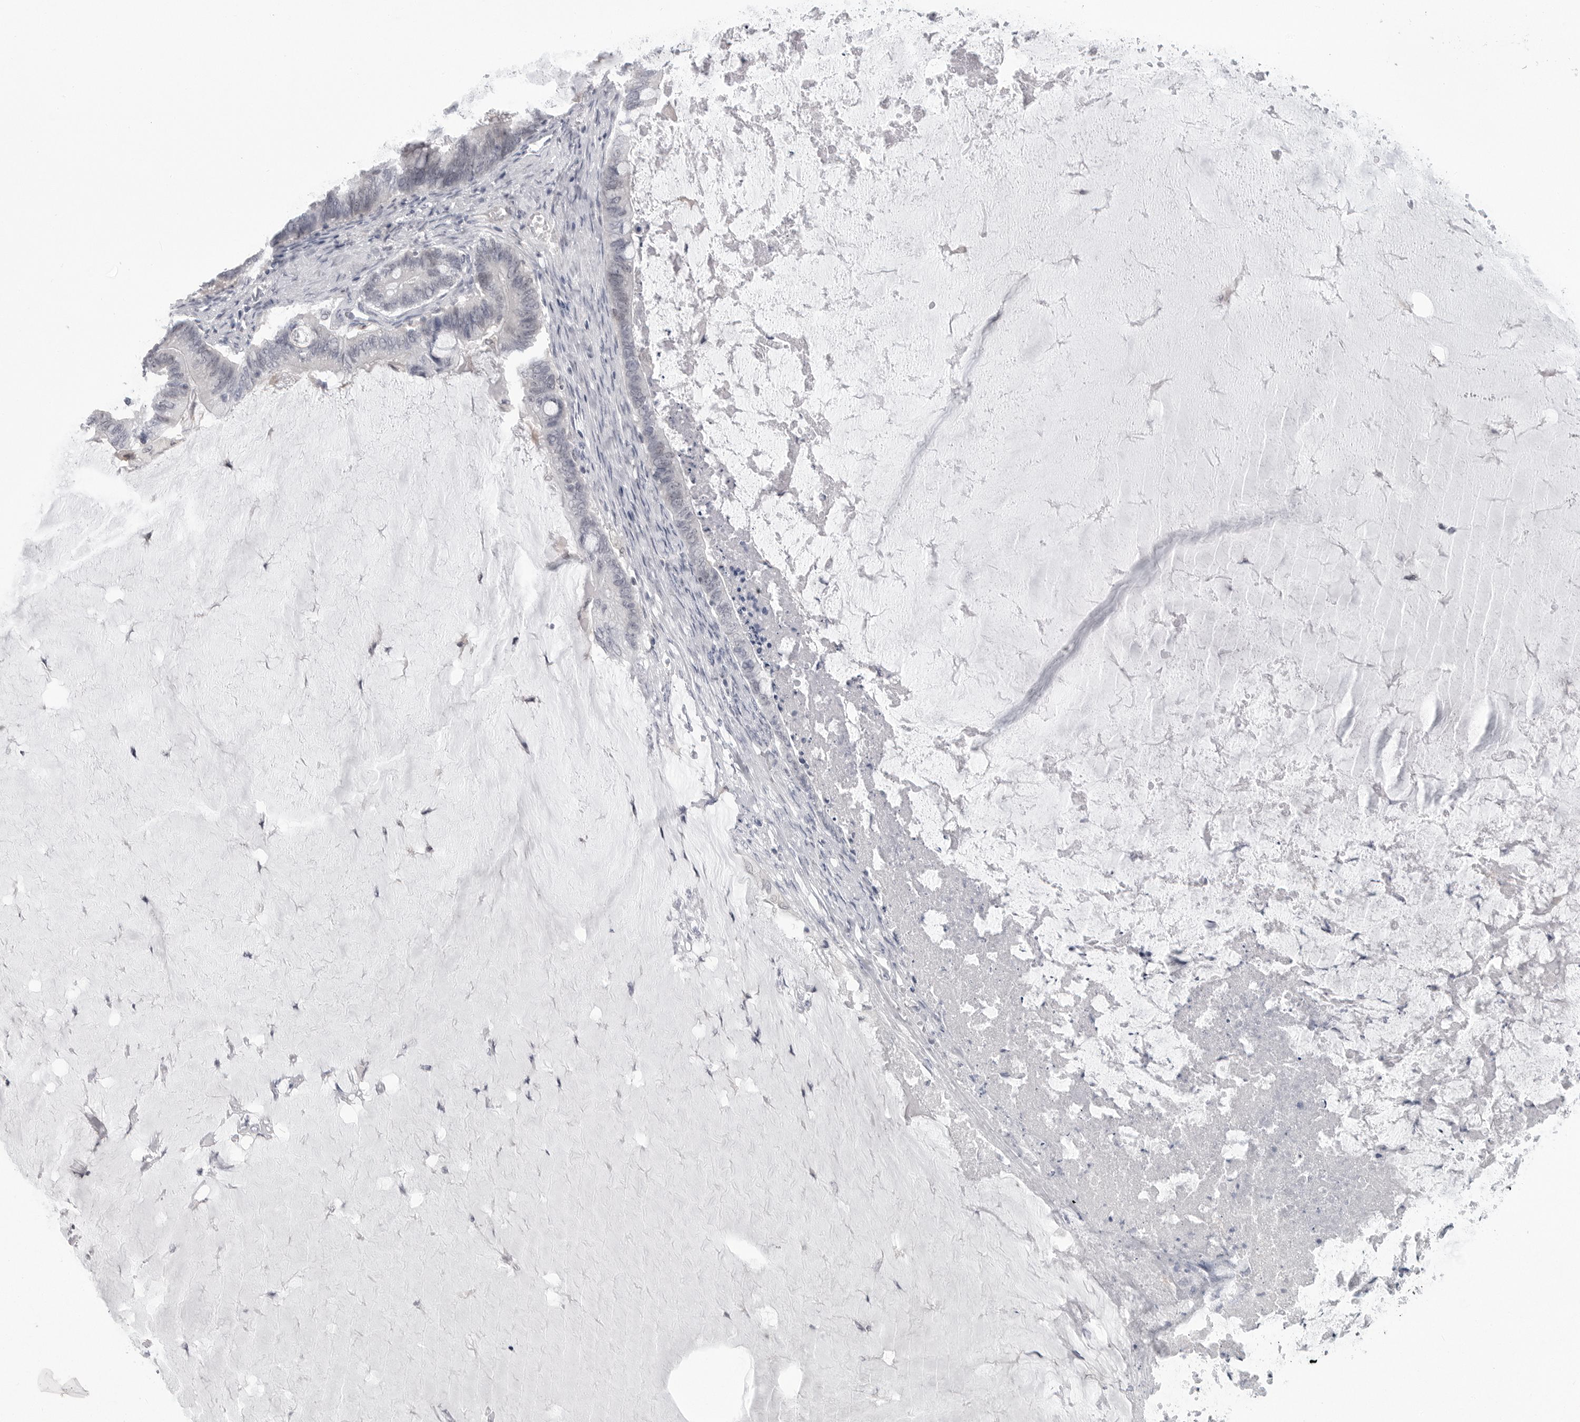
{"staining": {"intensity": "negative", "quantity": "none", "location": "none"}, "tissue": "ovarian cancer", "cell_type": "Tumor cells", "image_type": "cancer", "snomed": [{"axis": "morphology", "description": "Cystadenocarcinoma, mucinous, NOS"}, {"axis": "topography", "description": "Ovary"}], "caption": "Histopathology image shows no protein staining in tumor cells of mucinous cystadenocarcinoma (ovarian) tissue.", "gene": "PNPO", "patient": {"sex": "female", "age": 61}}